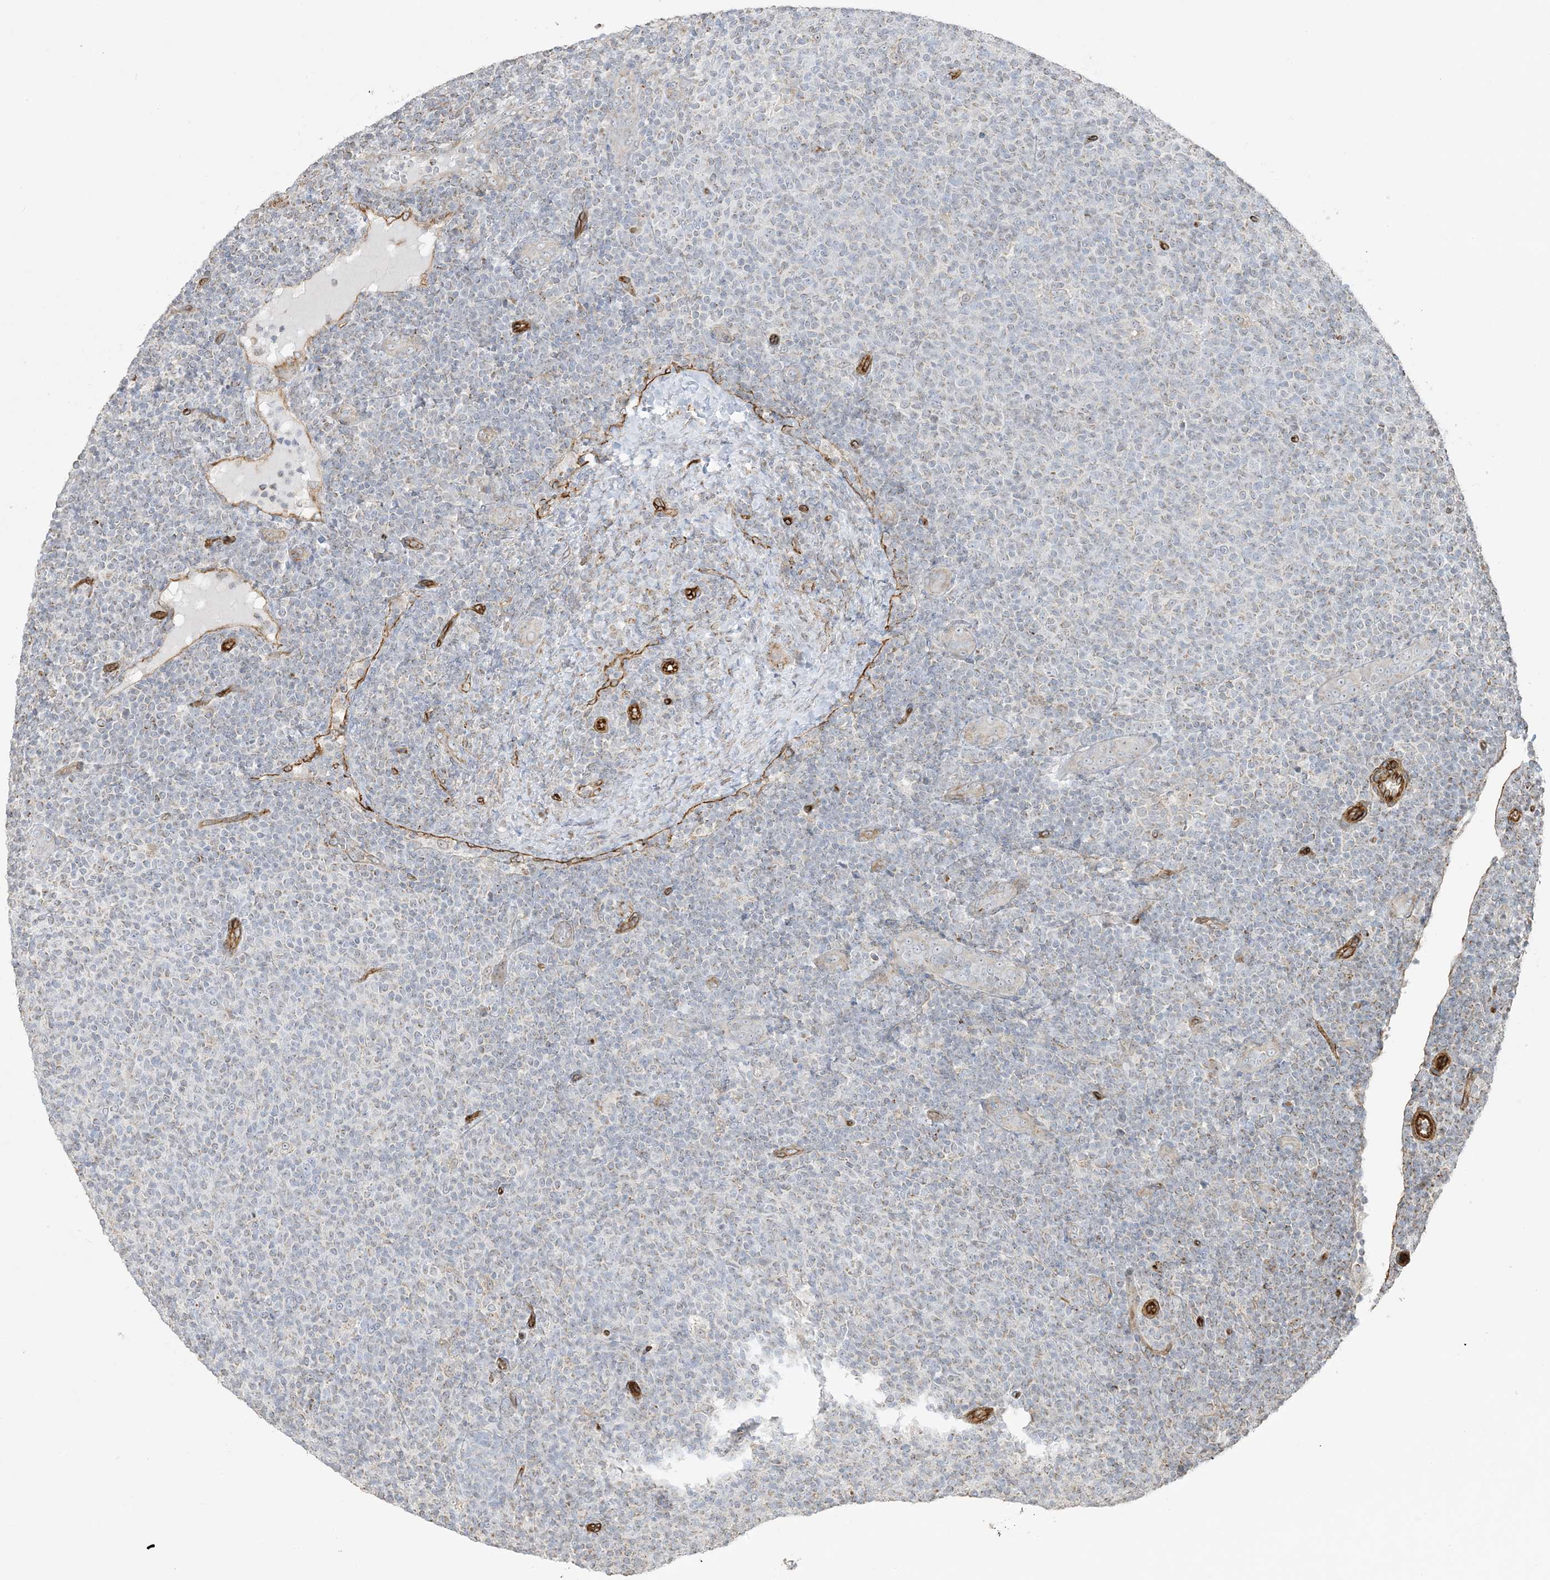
{"staining": {"intensity": "weak", "quantity": "25%-75%", "location": "cytoplasmic/membranous"}, "tissue": "lymphoma", "cell_type": "Tumor cells", "image_type": "cancer", "snomed": [{"axis": "morphology", "description": "Malignant lymphoma, non-Hodgkin's type, Low grade"}, {"axis": "topography", "description": "Lymph node"}], "caption": "Lymphoma stained with IHC displays weak cytoplasmic/membranous staining in approximately 25%-75% of tumor cells.", "gene": "AGA", "patient": {"sex": "male", "age": 66}}